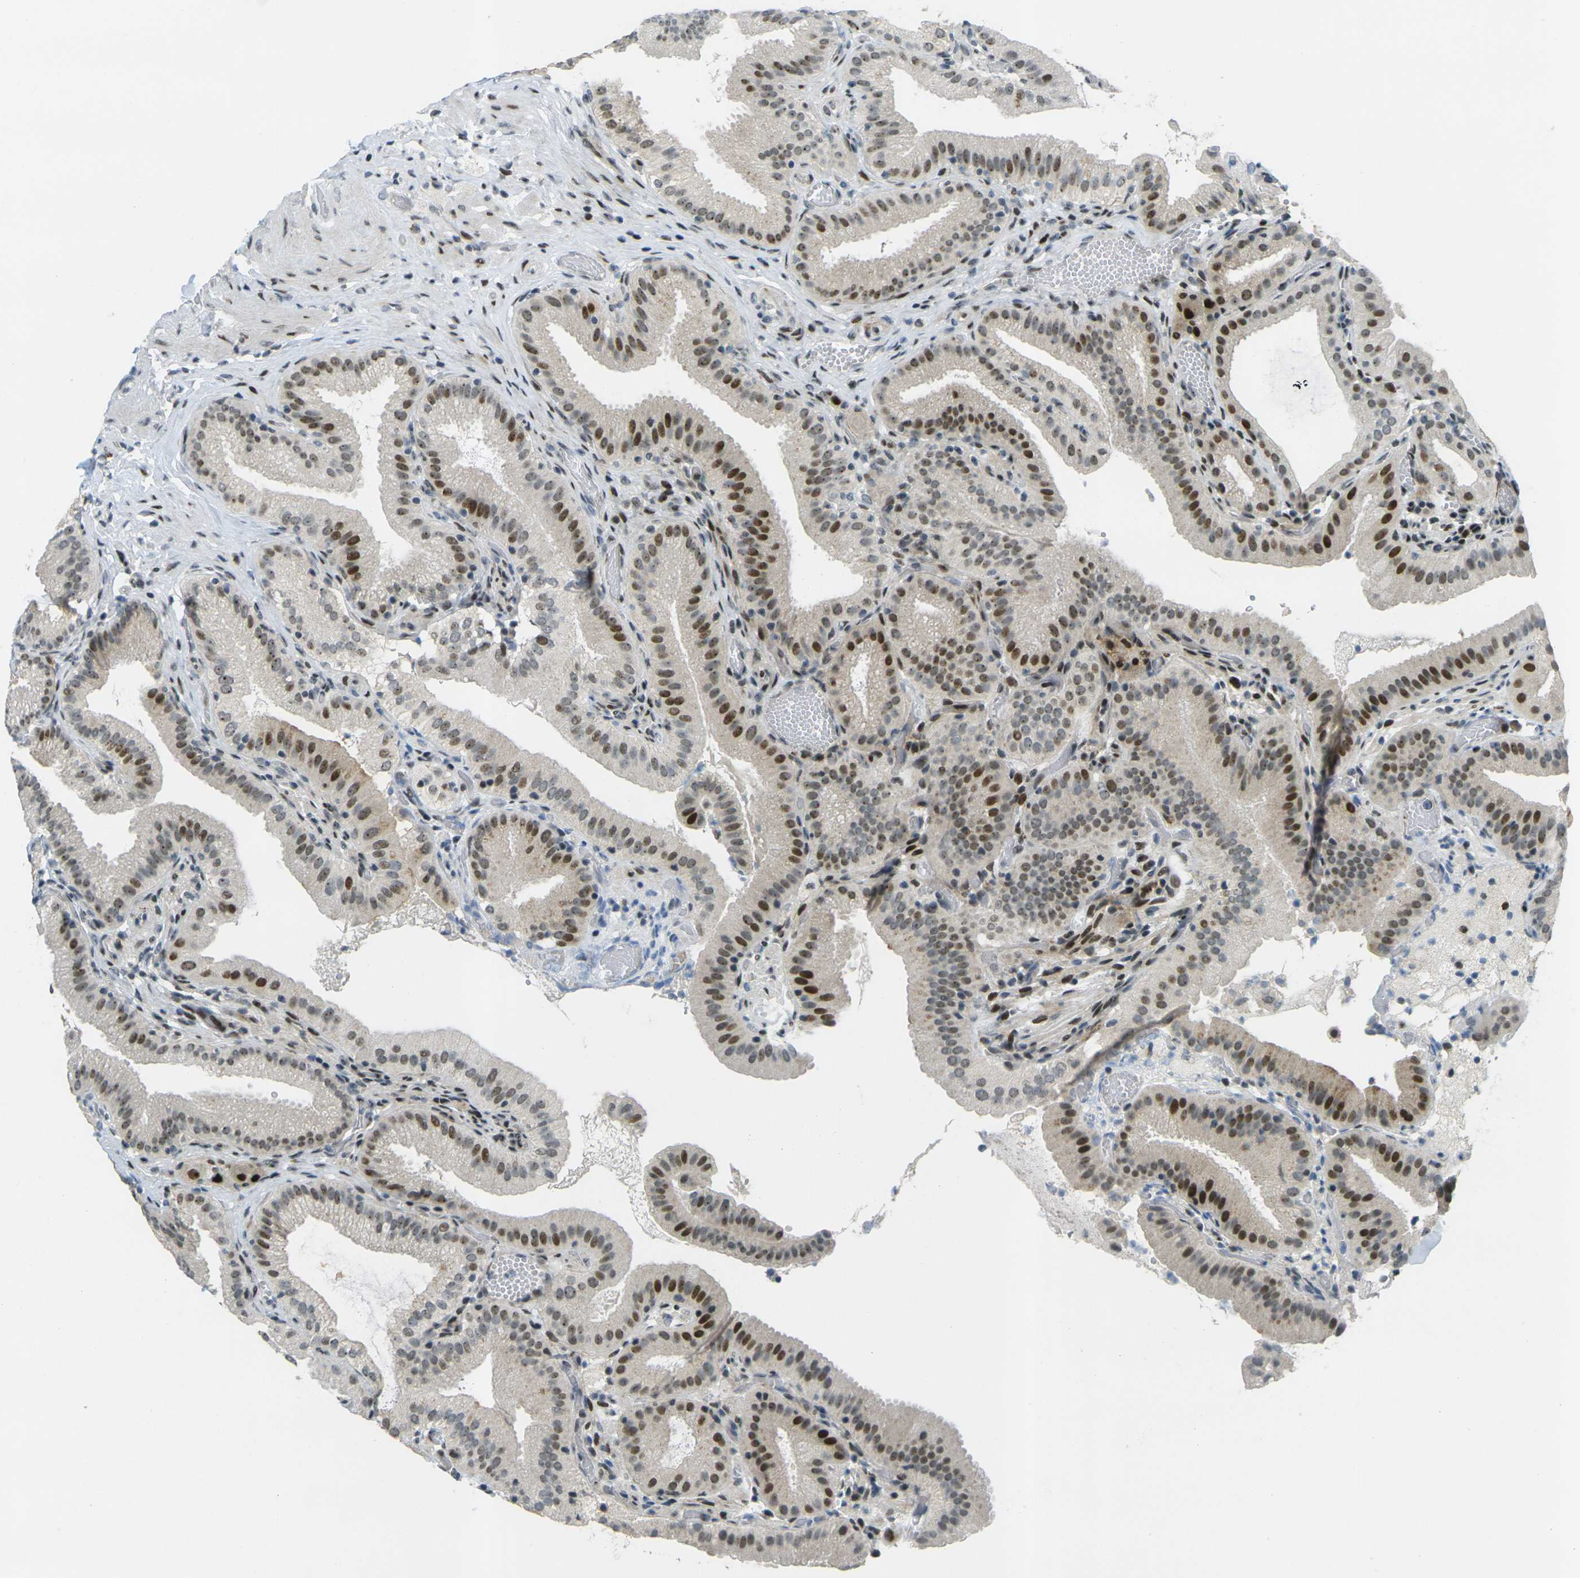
{"staining": {"intensity": "strong", "quantity": ">75%", "location": "nuclear"}, "tissue": "gallbladder", "cell_type": "Glandular cells", "image_type": "normal", "snomed": [{"axis": "morphology", "description": "Normal tissue, NOS"}, {"axis": "topography", "description": "Gallbladder"}], "caption": "Gallbladder stained with a brown dye demonstrates strong nuclear positive staining in approximately >75% of glandular cells.", "gene": "UBE2C", "patient": {"sex": "male", "age": 54}}